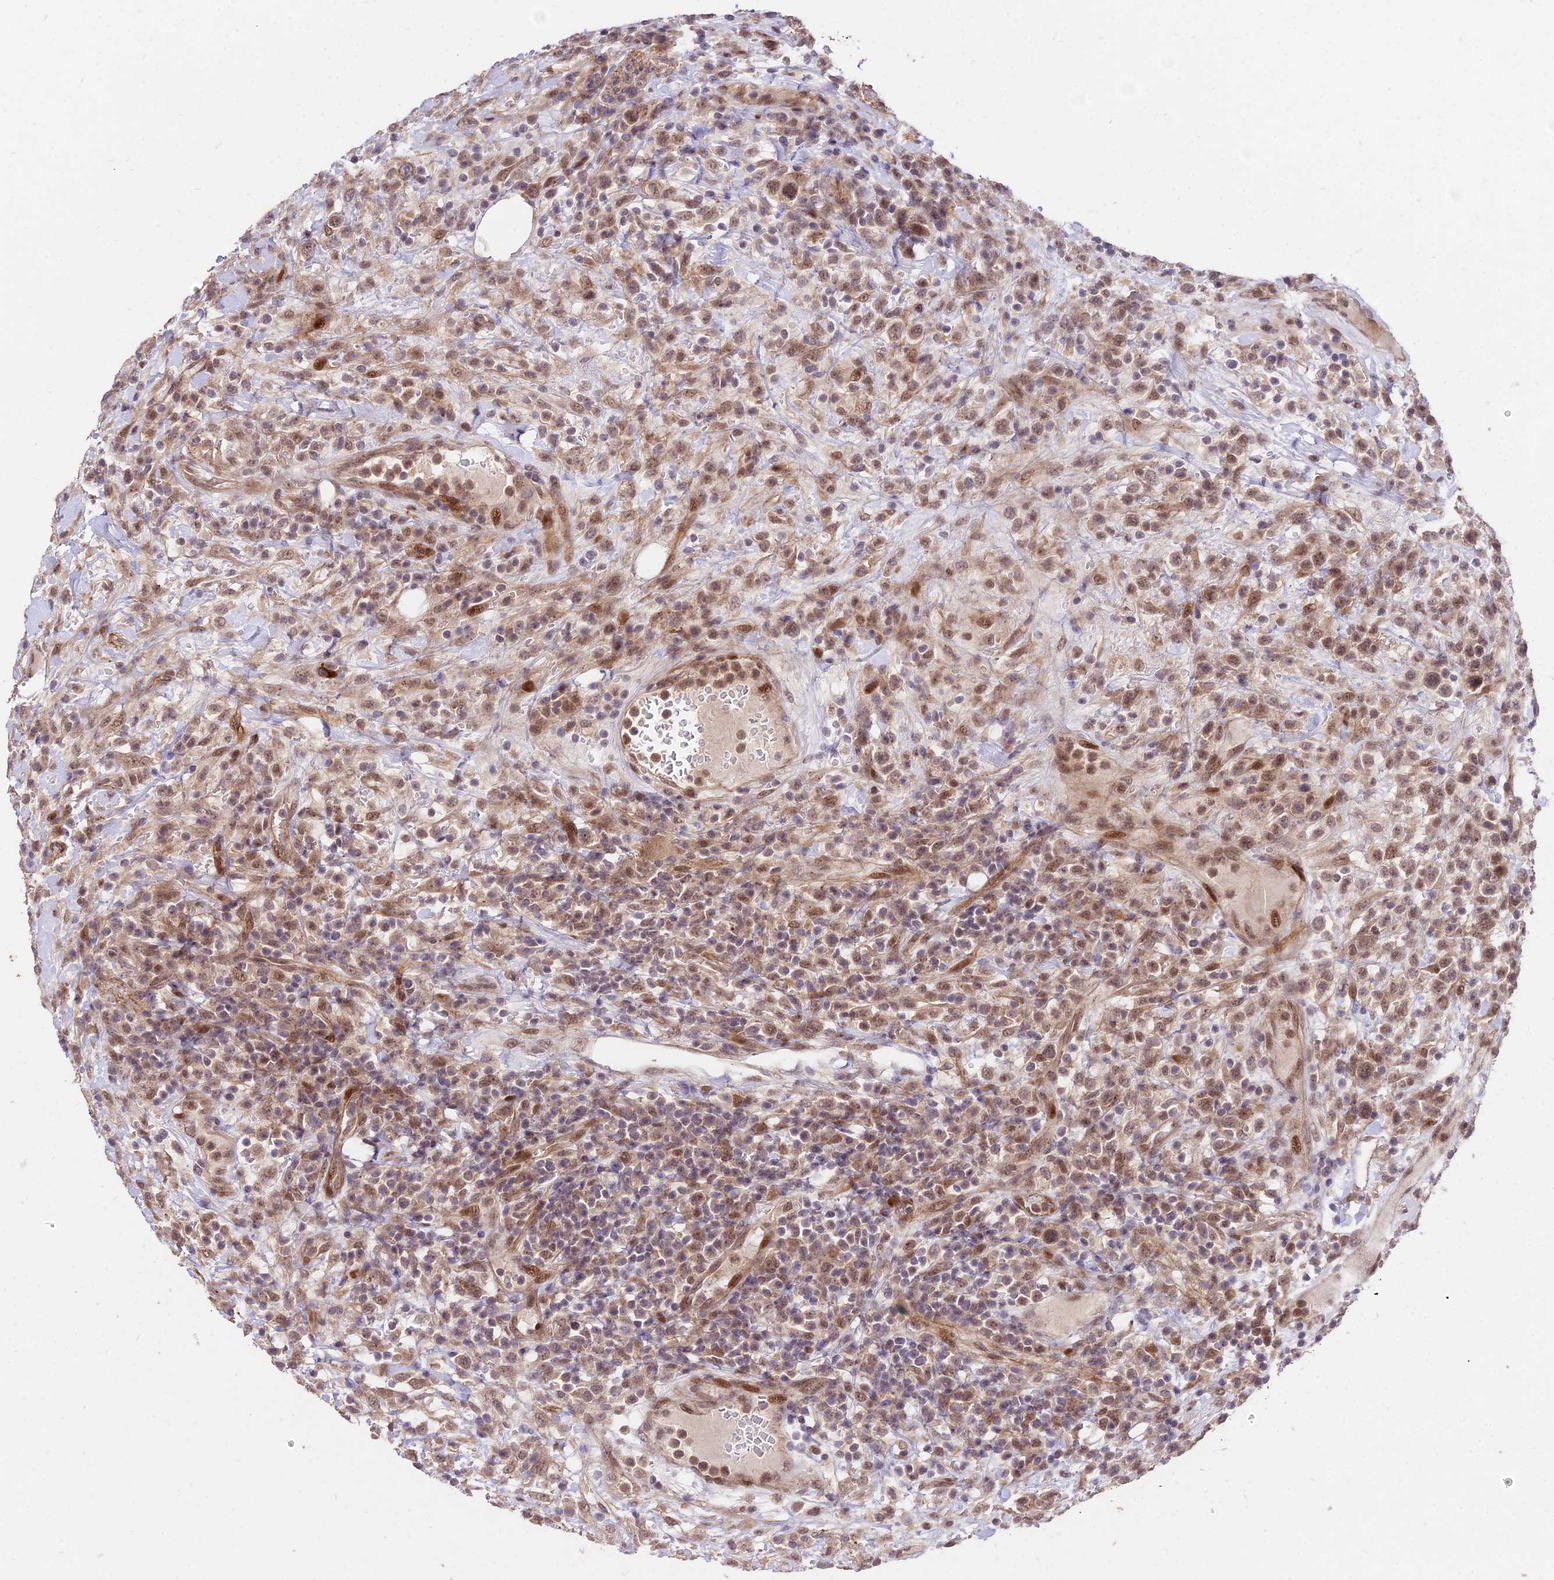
{"staining": {"intensity": "moderate", "quantity": ">75%", "location": "nuclear"}, "tissue": "lymphoma", "cell_type": "Tumor cells", "image_type": "cancer", "snomed": [{"axis": "morphology", "description": "Malignant lymphoma, non-Hodgkin's type, High grade"}, {"axis": "topography", "description": "Colon"}], "caption": "Brown immunohistochemical staining in lymphoma demonstrates moderate nuclear expression in approximately >75% of tumor cells.", "gene": "ZNF85", "patient": {"sex": "female", "age": 53}}